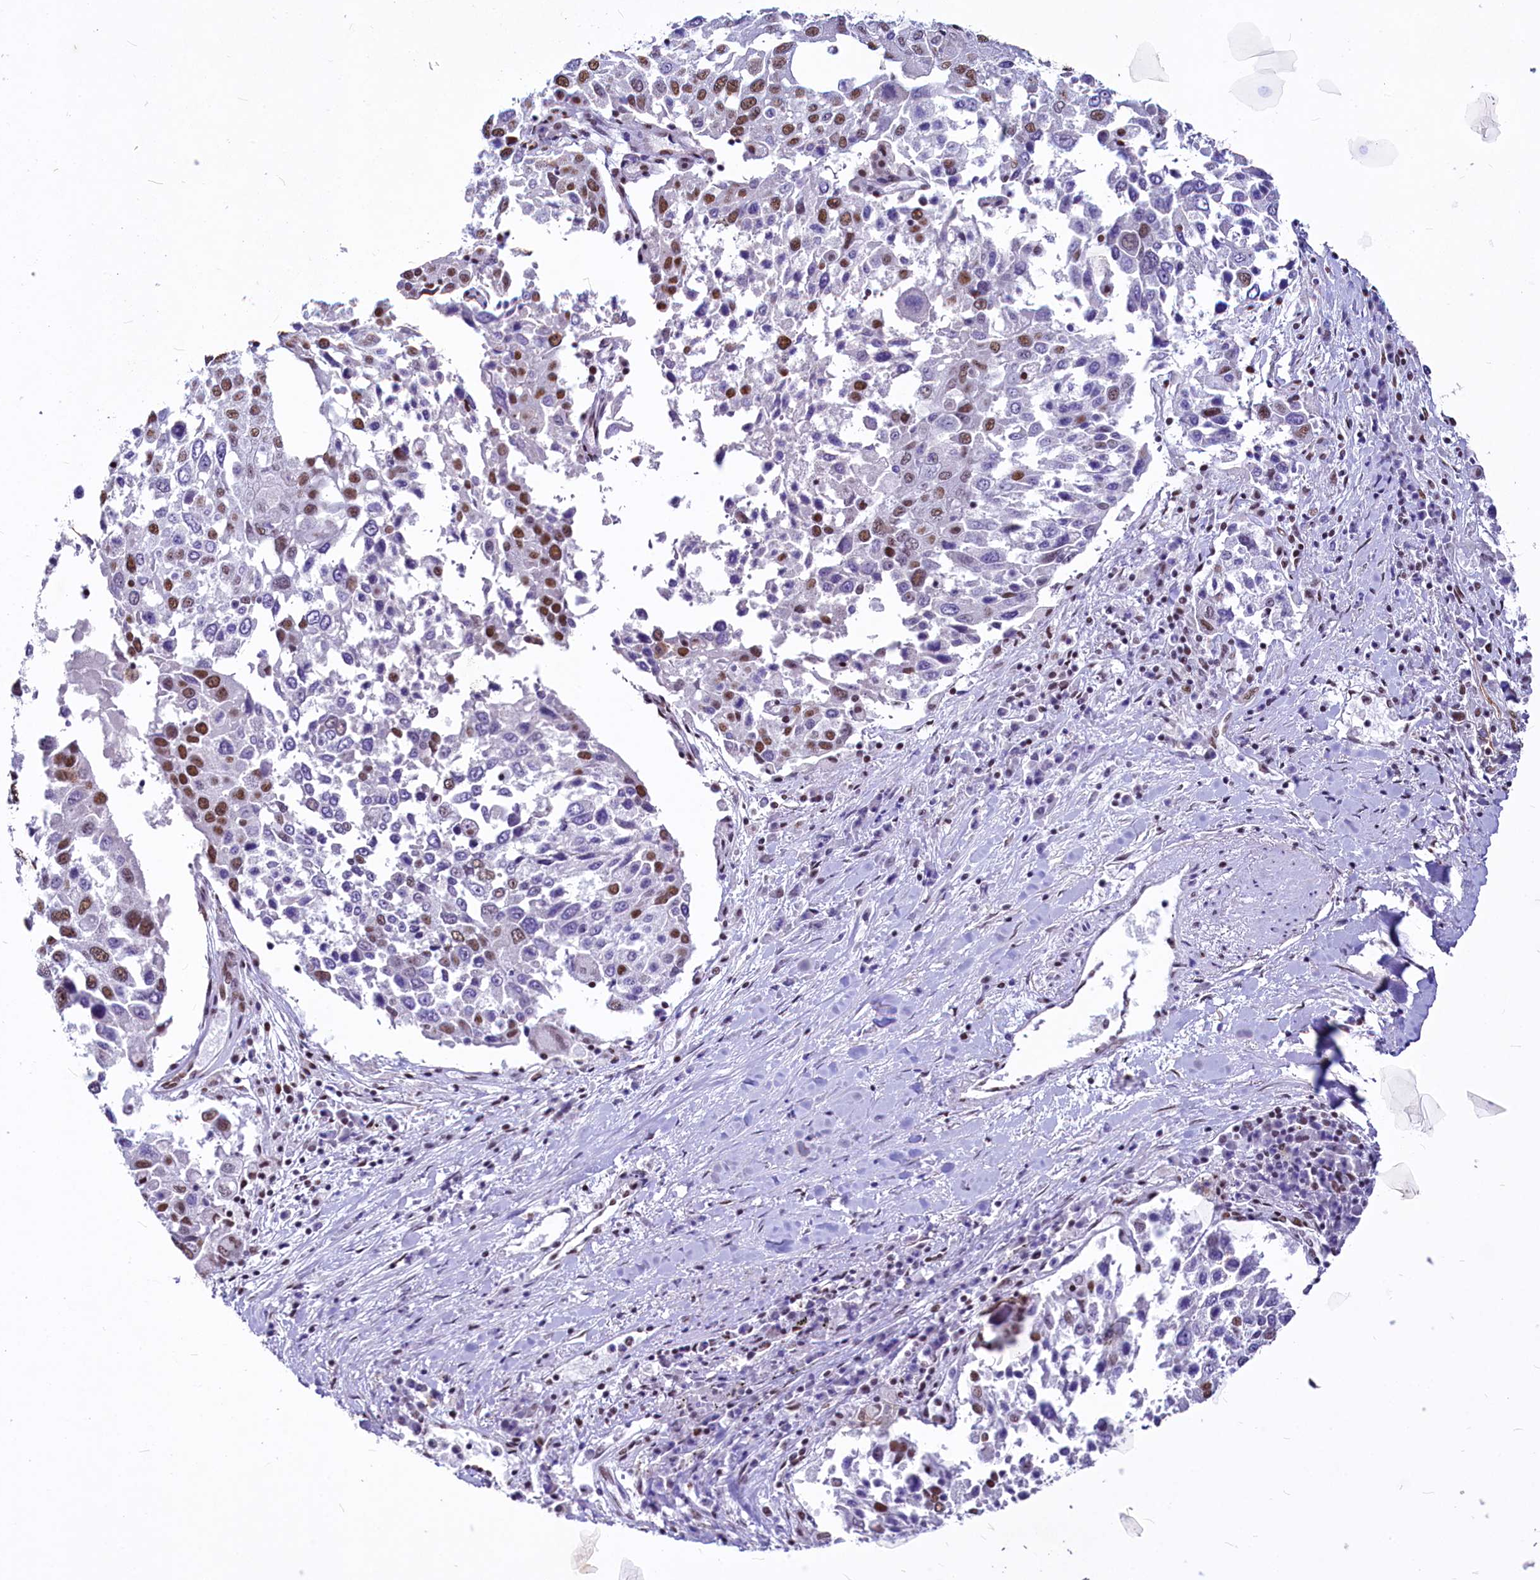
{"staining": {"intensity": "moderate", "quantity": "25%-75%", "location": "nuclear"}, "tissue": "lung cancer", "cell_type": "Tumor cells", "image_type": "cancer", "snomed": [{"axis": "morphology", "description": "Squamous cell carcinoma, NOS"}, {"axis": "topography", "description": "Lung"}], "caption": "Immunohistochemistry (IHC) micrograph of human squamous cell carcinoma (lung) stained for a protein (brown), which shows medium levels of moderate nuclear positivity in about 25%-75% of tumor cells.", "gene": "PARPBP", "patient": {"sex": "male", "age": 65}}